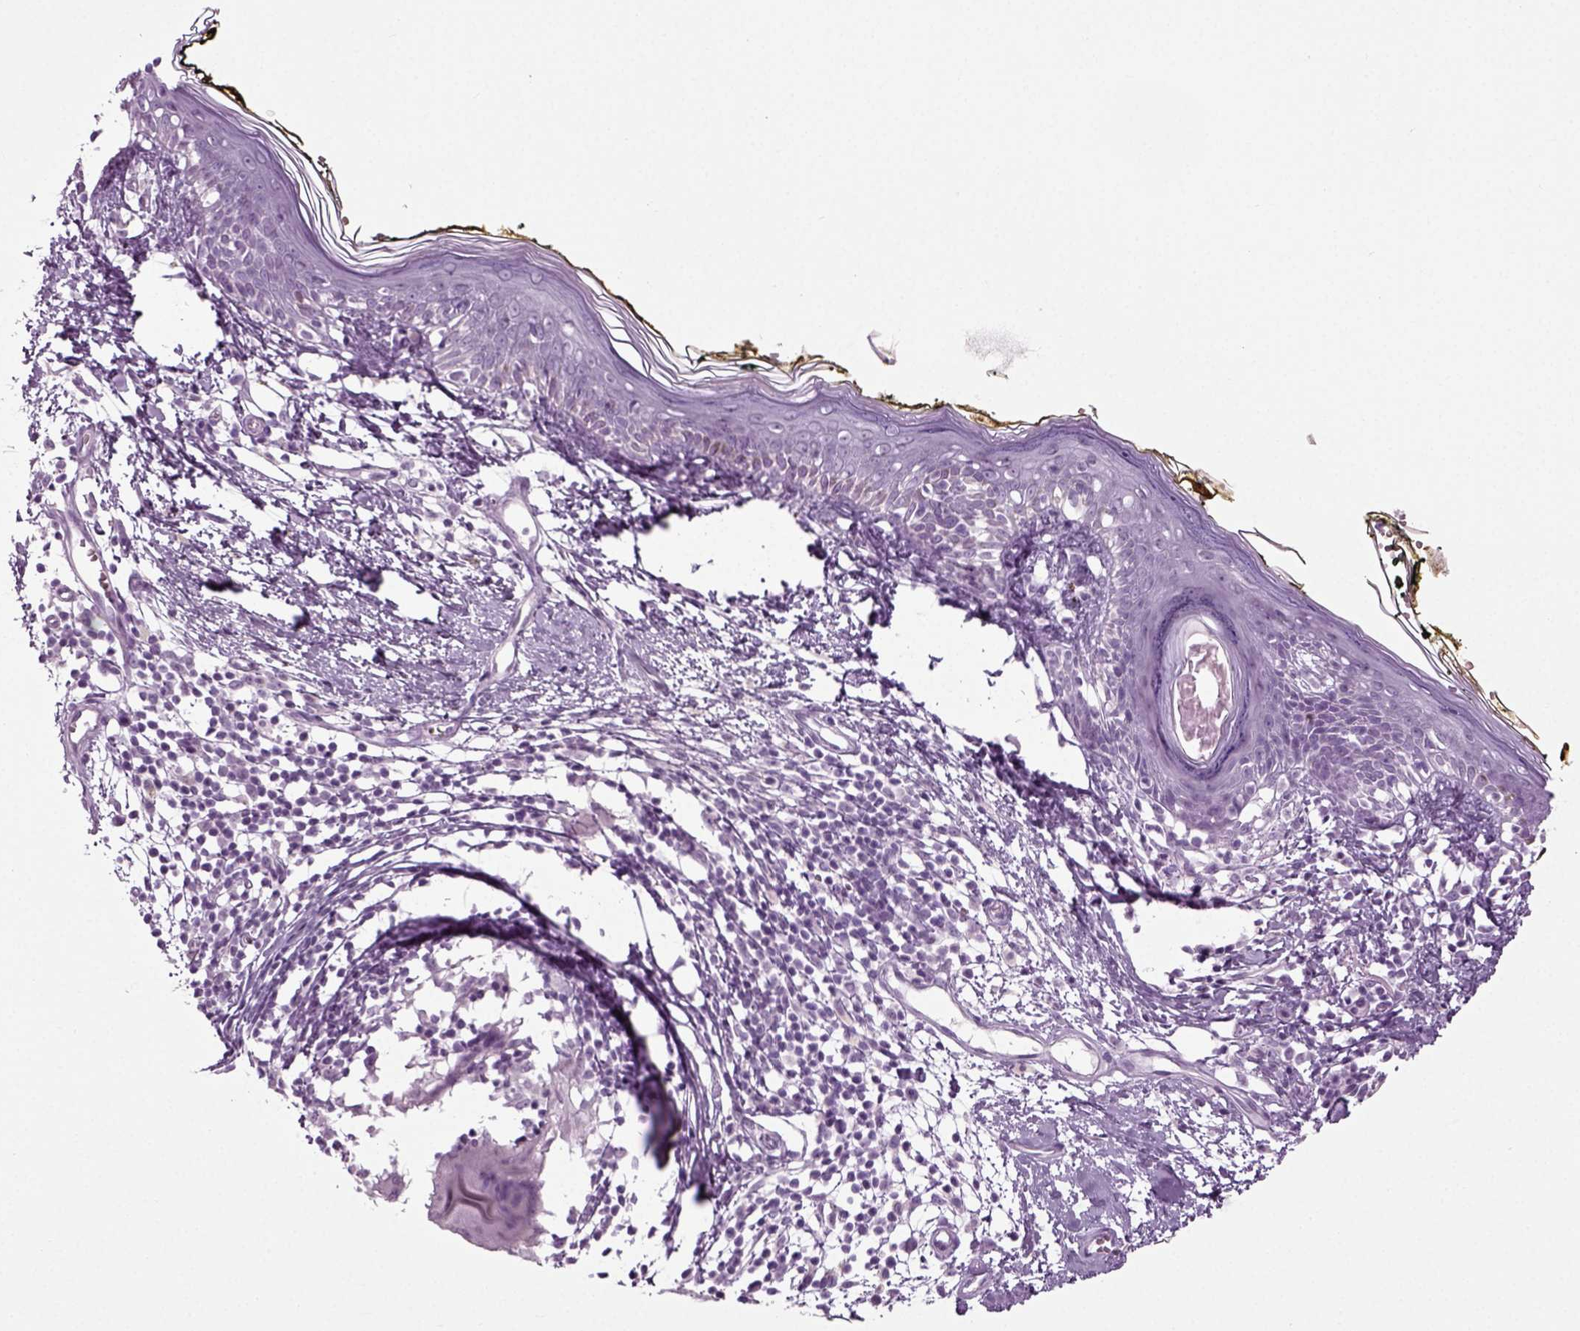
{"staining": {"intensity": "negative", "quantity": "none", "location": "none"}, "tissue": "skin", "cell_type": "Fibroblasts", "image_type": "normal", "snomed": [{"axis": "morphology", "description": "Normal tissue, NOS"}, {"axis": "topography", "description": "Skin"}], "caption": "DAB (3,3'-diaminobenzidine) immunohistochemical staining of benign human skin demonstrates no significant expression in fibroblasts.", "gene": "ZC2HC1C", "patient": {"sex": "male", "age": 76}}